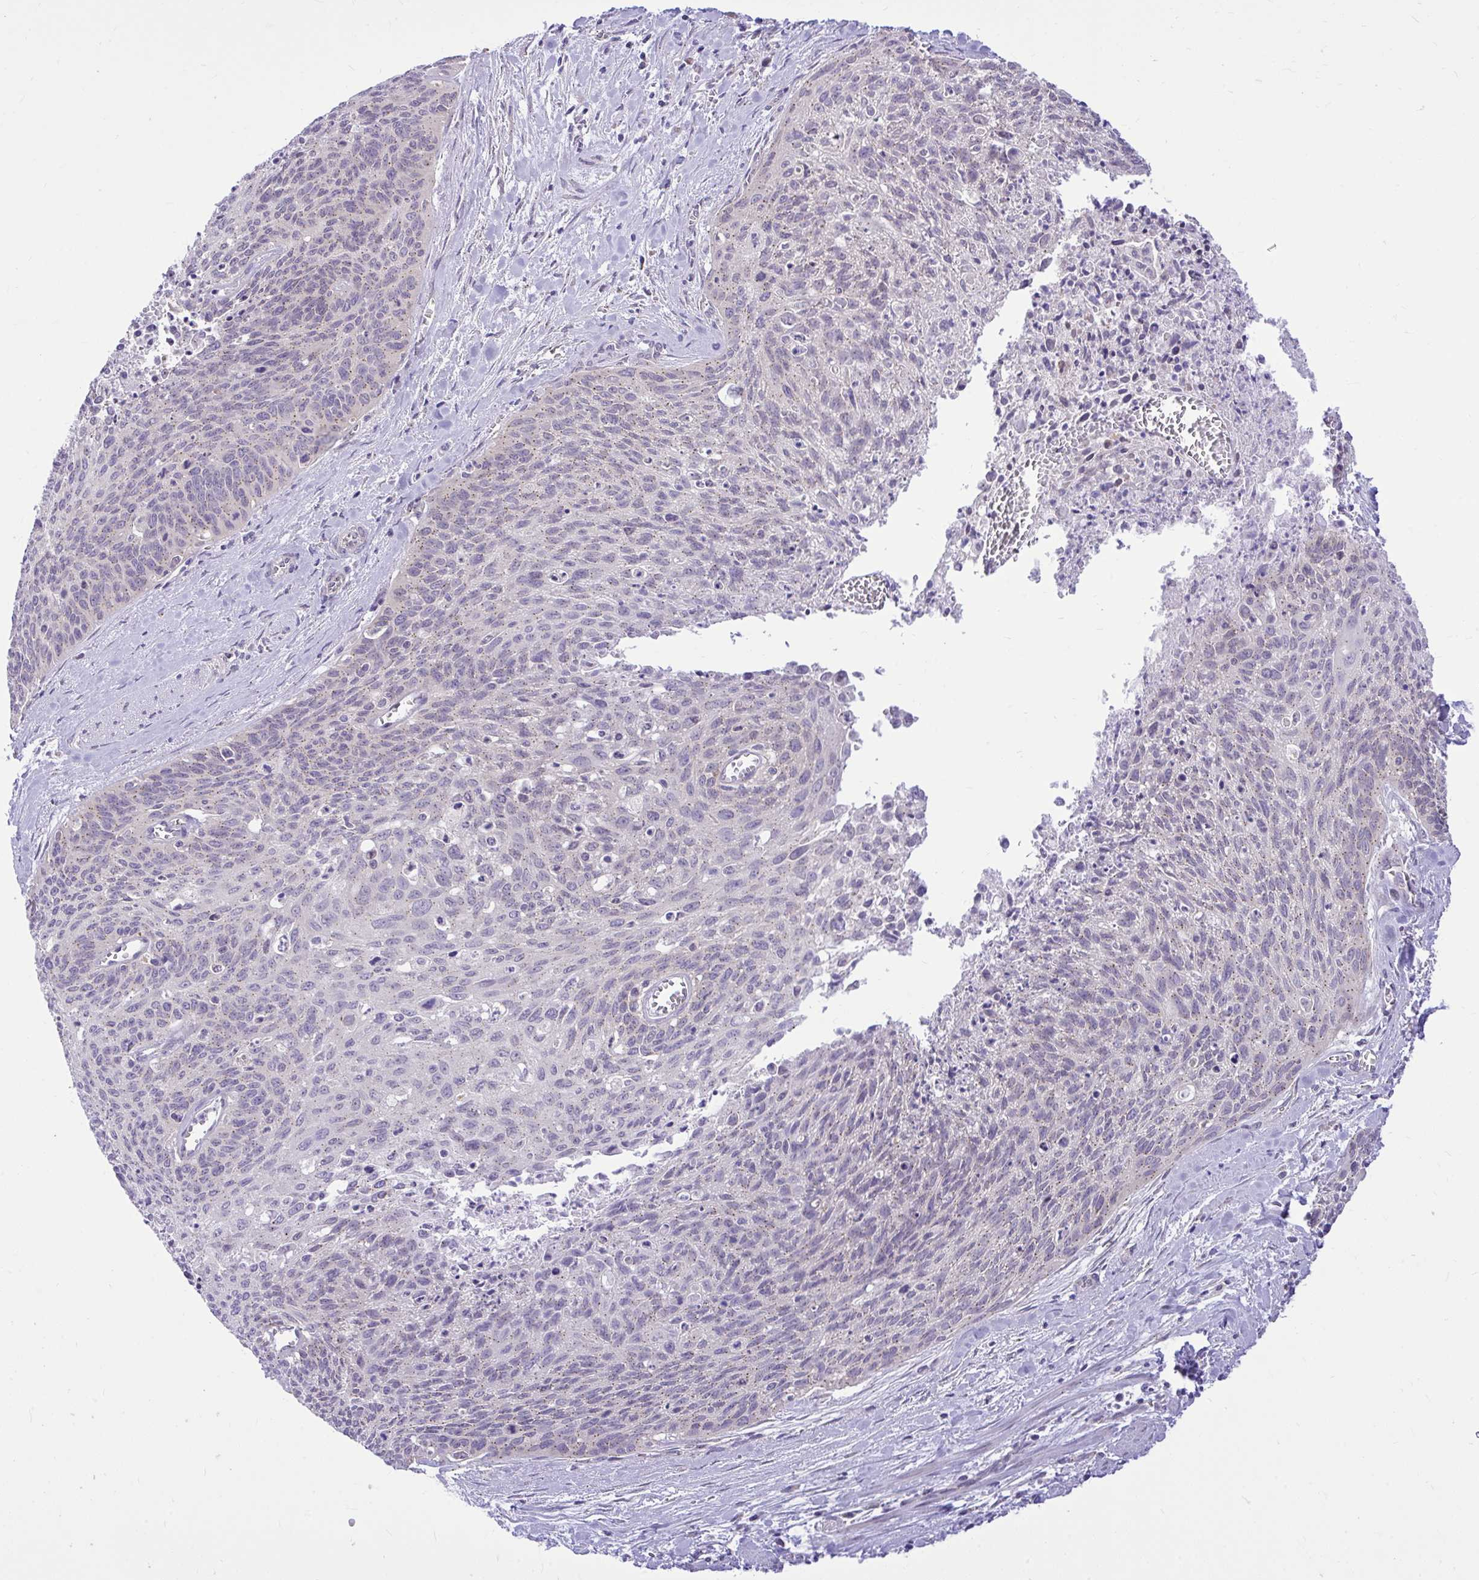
{"staining": {"intensity": "weak", "quantity": "25%-75%", "location": "cytoplasmic/membranous"}, "tissue": "cervical cancer", "cell_type": "Tumor cells", "image_type": "cancer", "snomed": [{"axis": "morphology", "description": "Squamous cell carcinoma, NOS"}, {"axis": "topography", "description": "Cervix"}], "caption": "Immunohistochemistry (IHC) micrograph of human squamous cell carcinoma (cervical) stained for a protein (brown), which shows low levels of weak cytoplasmic/membranous staining in approximately 25%-75% of tumor cells.", "gene": "CEACAM18", "patient": {"sex": "female", "age": 55}}